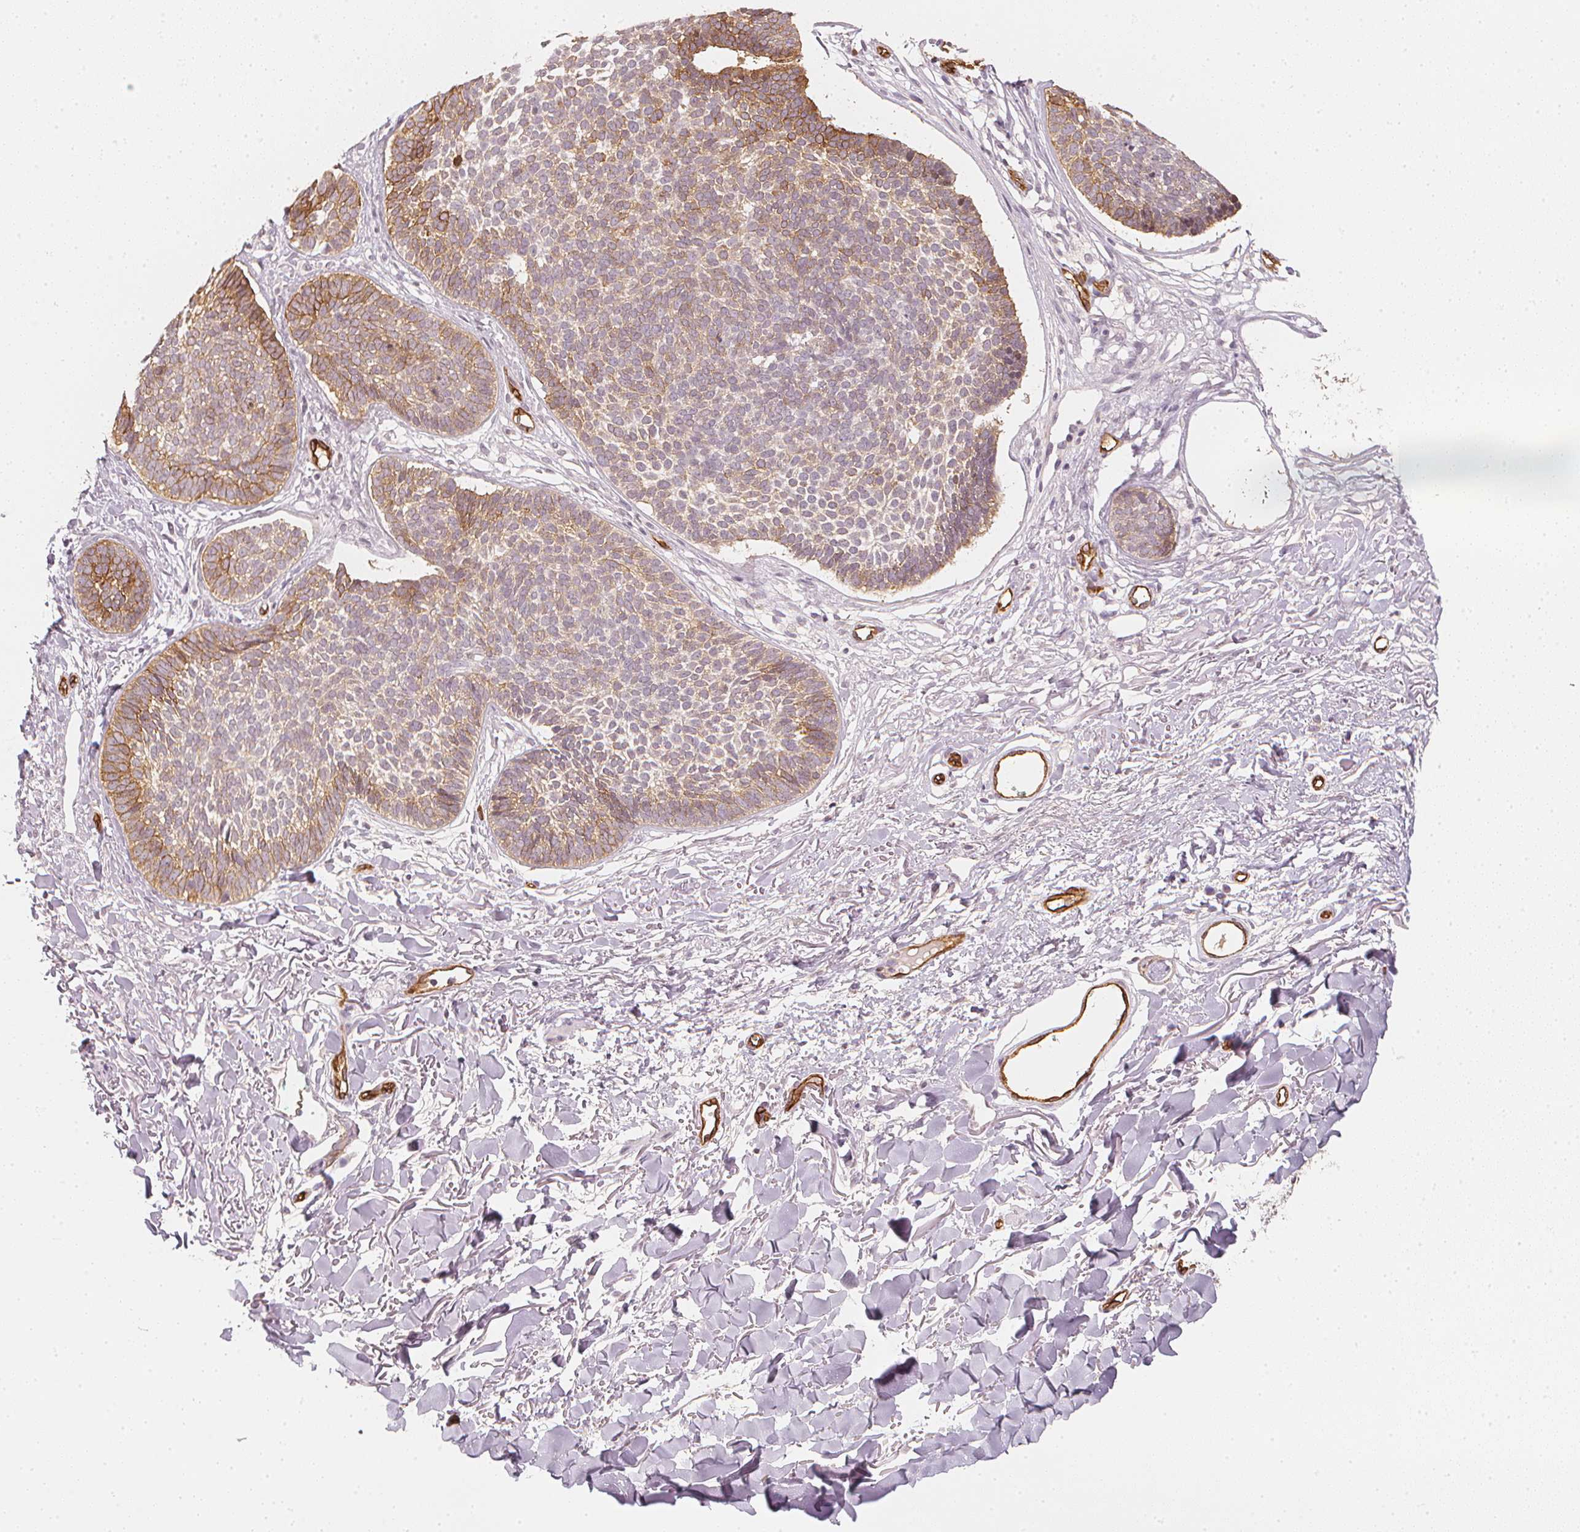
{"staining": {"intensity": "moderate", "quantity": "<25%", "location": "cytoplasmic/membranous"}, "tissue": "skin cancer", "cell_type": "Tumor cells", "image_type": "cancer", "snomed": [{"axis": "morphology", "description": "Basal cell carcinoma"}, {"axis": "topography", "description": "Skin"}, {"axis": "topography", "description": "Skin of neck"}, {"axis": "topography", "description": "Skin of shoulder"}, {"axis": "topography", "description": "Skin of back"}], "caption": "IHC (DAB (3,3'-diaminobenzidine)) staining of basal cell carcinoma (skin) exhibits moderate cytoplasmic/membranous protein positivity in approximately <25% of tumor cells. (DAB IHC, brown staining for protein, blue staining for nuclei).", "gene": "CIB1", "patient": {"sex": "male", "age": 80}}